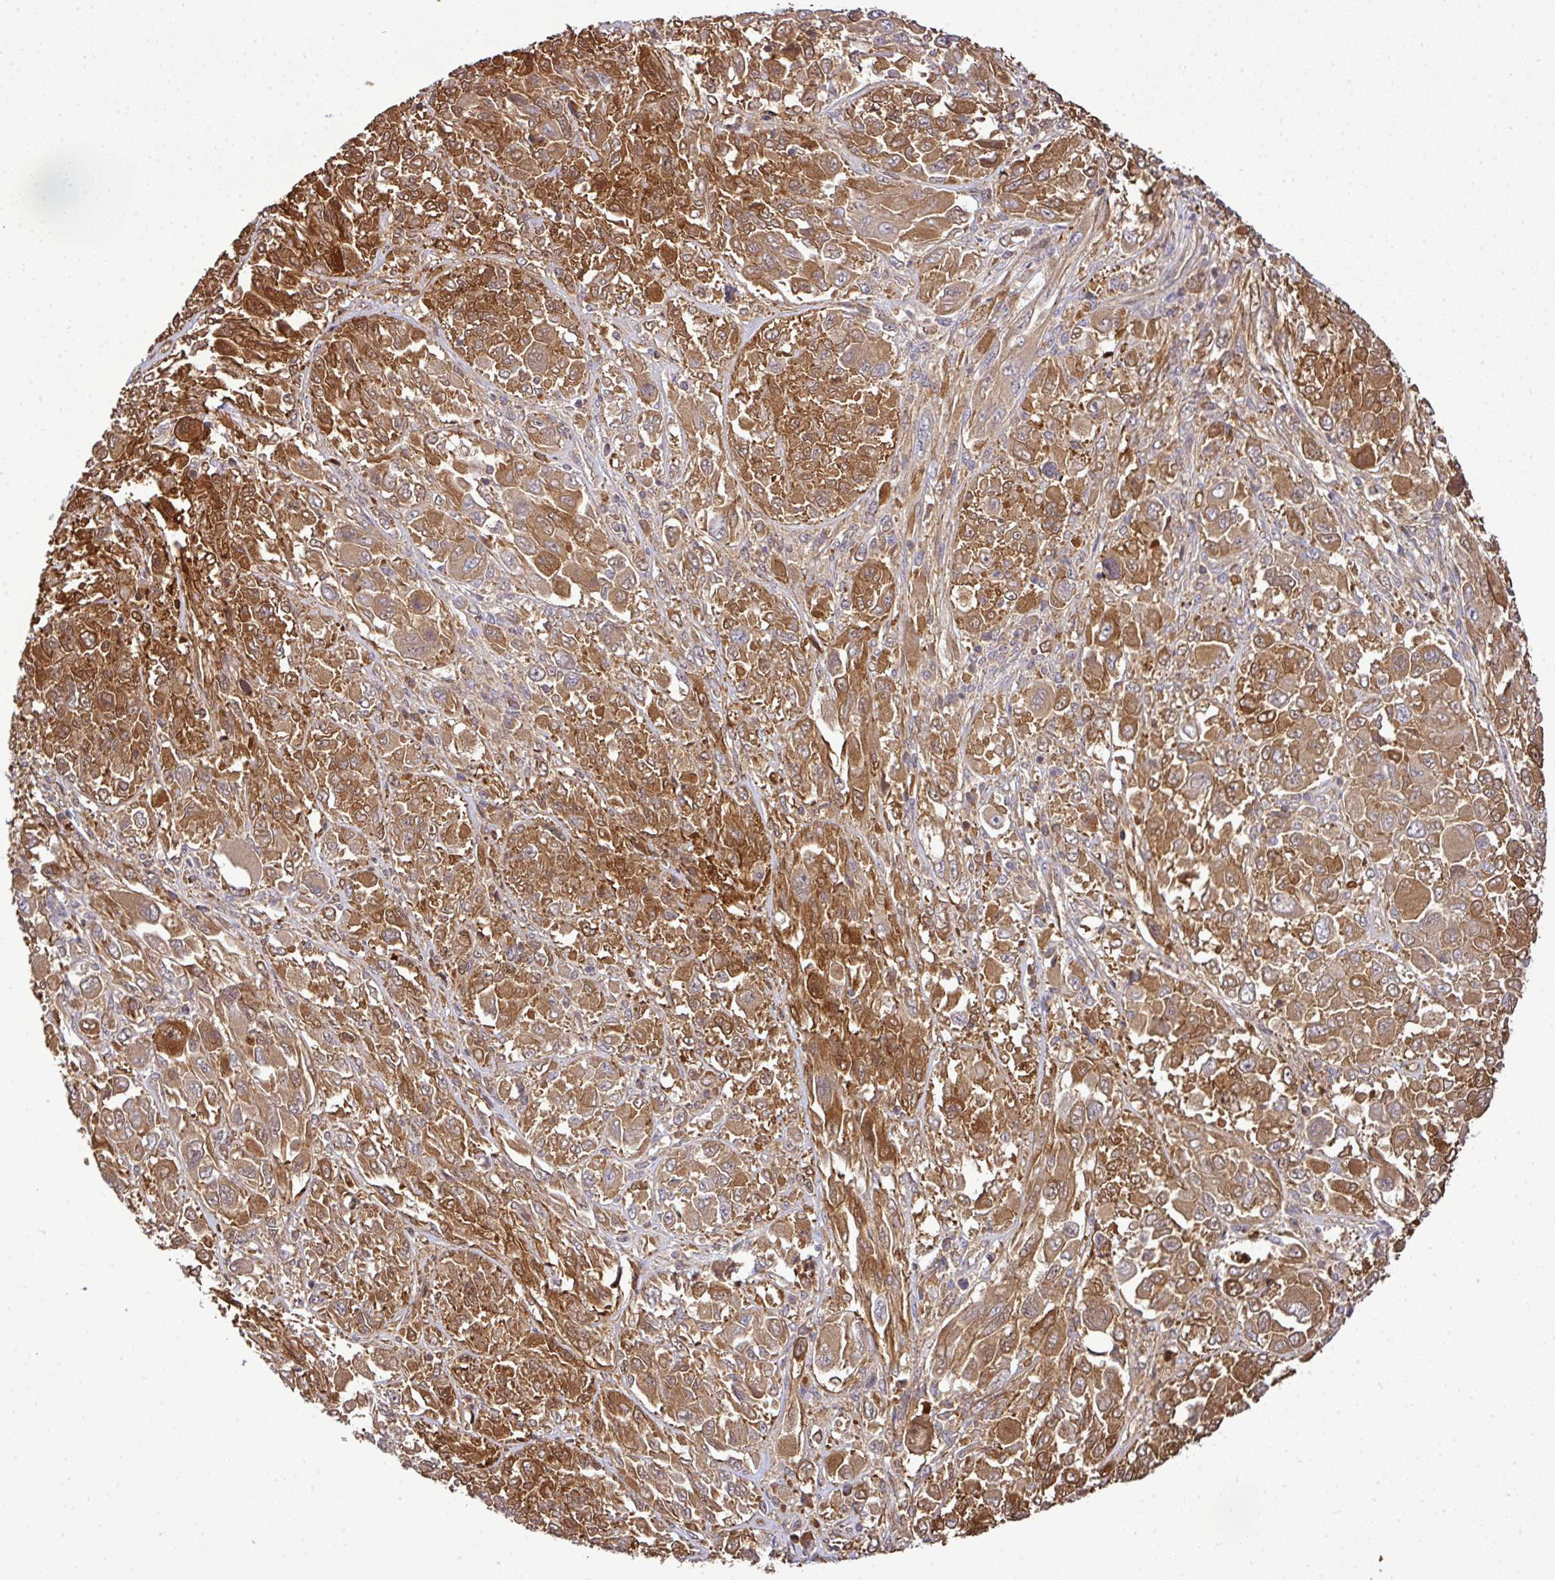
{"staining": {"intensity": "moderate", "quantity": ">75%", "location": "cytoplasmic/membranous"}, "tissue": "melanoma", "cell_type": "Tumor cells", "image_type": "cancer", "snomed": [{"axis": "morphology", "description": "Malignant melanoma, NOS"}, {"axis": "topography", "description": "Skin"}], "caption": "Moderate cytoplasmic/membranous staining for a protein is identified in about >75% of tumor cells of melanoma using immunohistochemistry.", "gene": "TMEM107", "patient": {"sex": "female", "age": 91}}